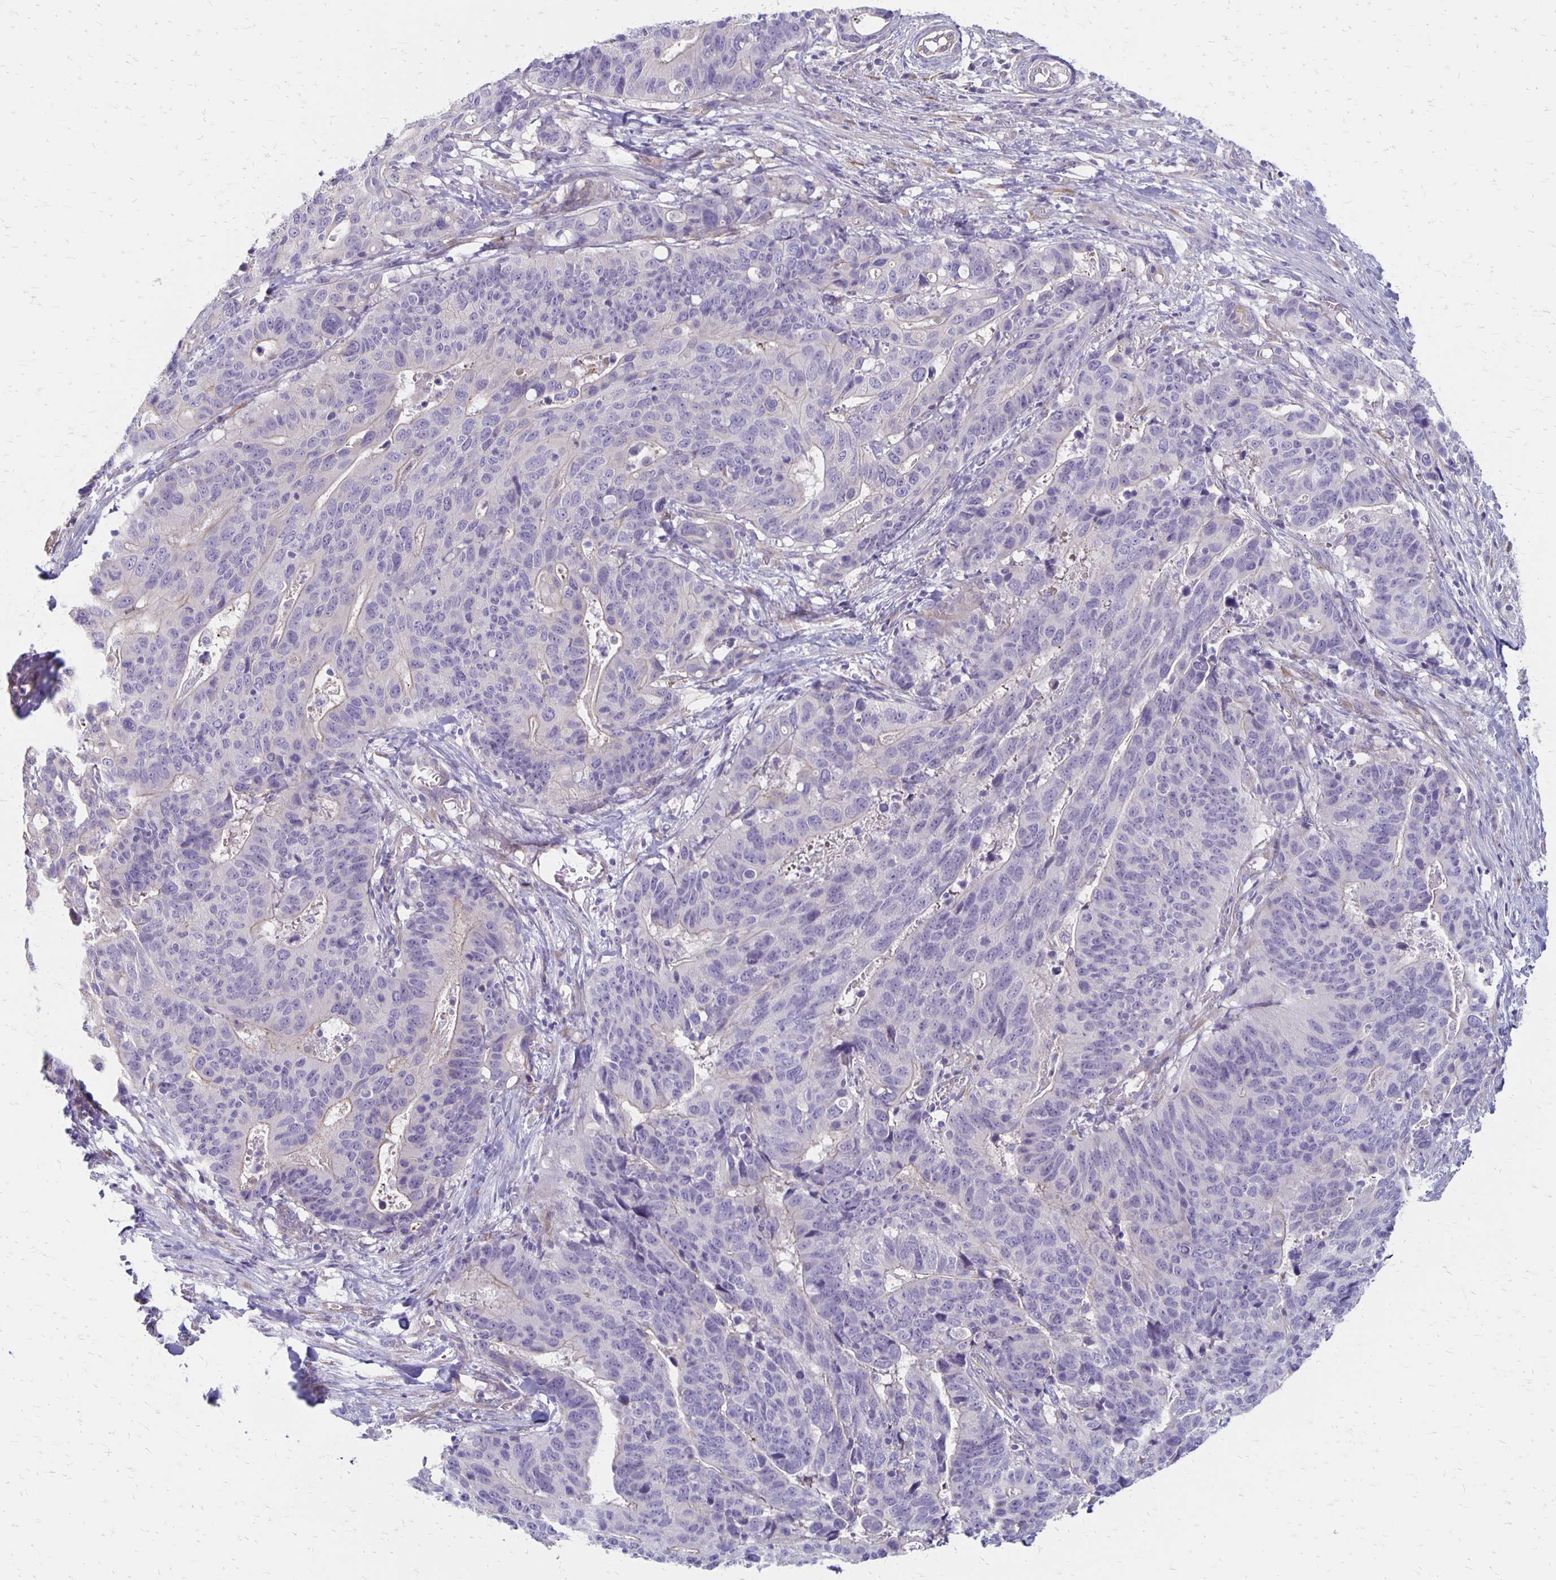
{"staining": {"intensity": "negative", "quantity": "none", "location": "none"}, "tissue": "stomach cancer", "cell_type": "Tumor cells", "image_type": "cancer", "snomed": [{"axis": "morphology", "description": "Adenocarcinoma, NOS"}, {"axis": "topography", "description": "Stomach, upper"}], "caption": "Immunohistochemistry (IHC) of stomach adenocarcinoma displays no staining in tumor cells. (Immunohistochemistry (IHC), brightfield microscopy, high magnification).", "gene": "HOMER1", "patient": {"sex": "female", "age": 67}}